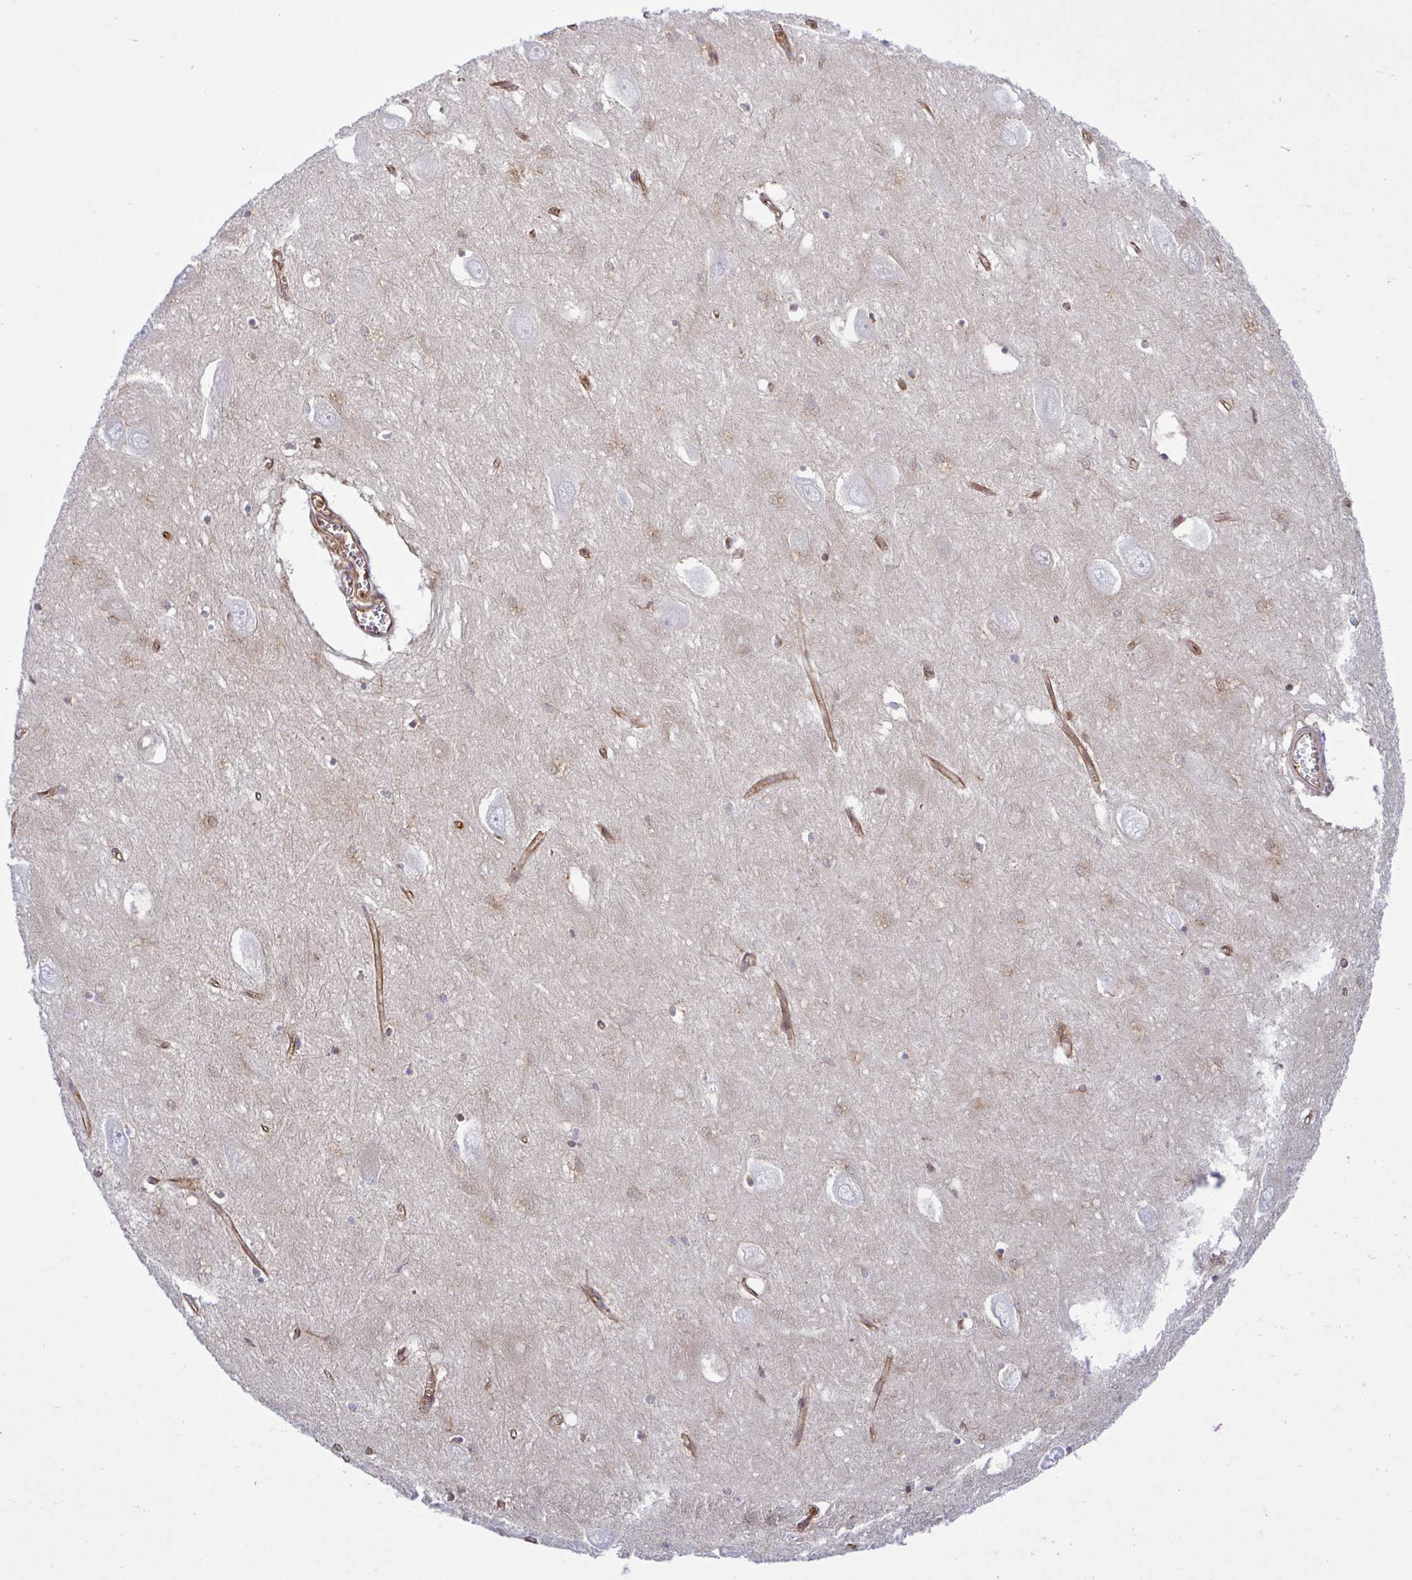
{"staining": {"intensity": "moderate", "quantity": "<25%", "location": "cytoplasmic/membranous,nuclear"}, "tissue": "hippocampus", "cell_type": "Glial cells", "image_type": "normal", "snomed": [{"axis": "morphology", "description": "Normal tissue, NOS"}, {"axis": "topography", "description": "Hippocampus"}], "caption": "A micrograph of human hippocampus stained for a protein exhibits moderate cytoplasmic/membranous,nuclear brown staining in glial cells.", "gene": "KIF5B", "patient": {"sex": "female", "age": 64}}